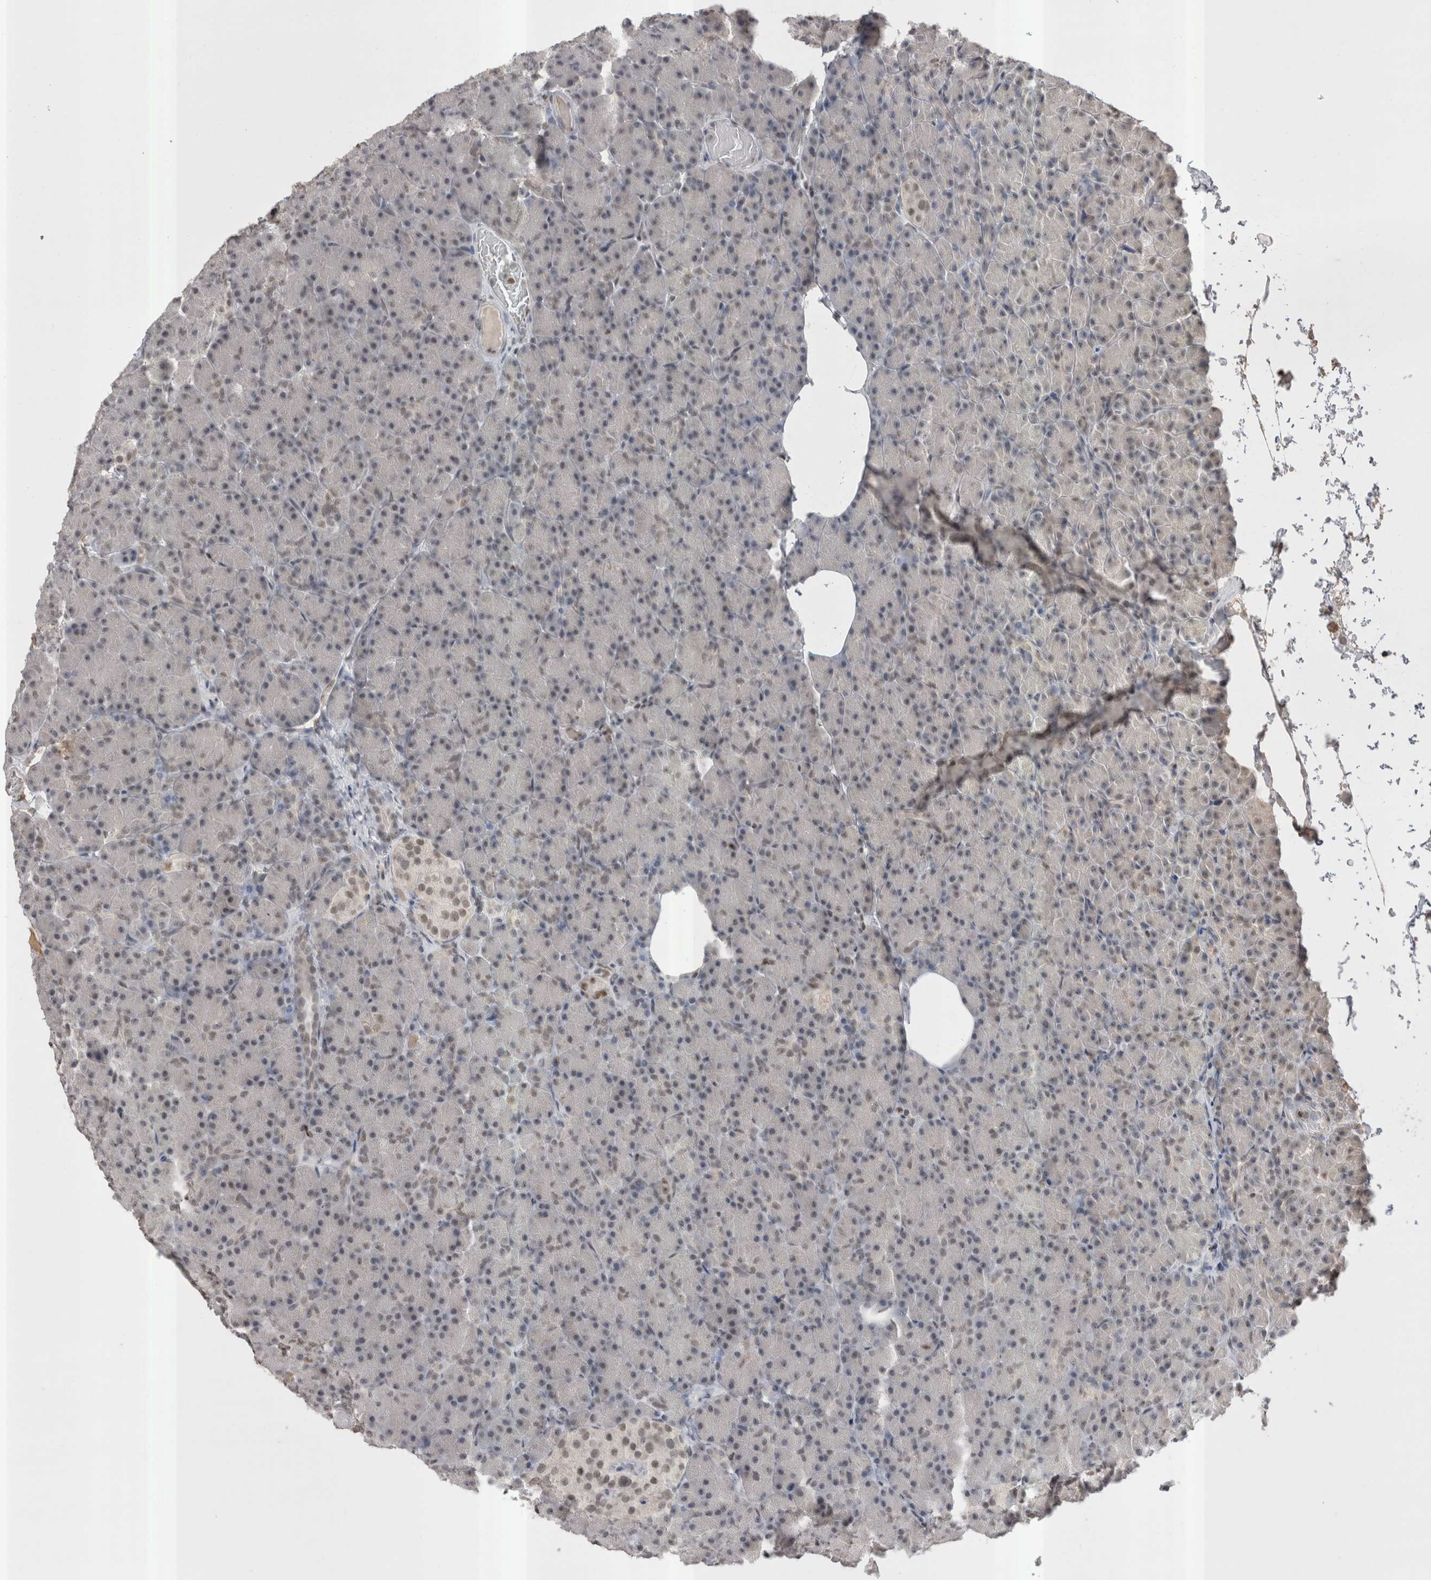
{"staining": {"intensity": "moderate", "quantity": "<25%", "location": "nuclear"}, "tissue": "pancreas", "cell_type": "Exocrine glandular cells", "image_type": "normal", "snomed": [{"axis": "morphology", "description": "Normal tissue, NOS"}, {"axis": "topography", "description": "Pancreas"}], "caption": "Immunohistochemical staining of normal pancreas shows low levels of moderate nuclear positivity in about <25% of exocrine glandular cells.", "gene": "DAXX", "patient": {"sex": "female", "age": 43}}